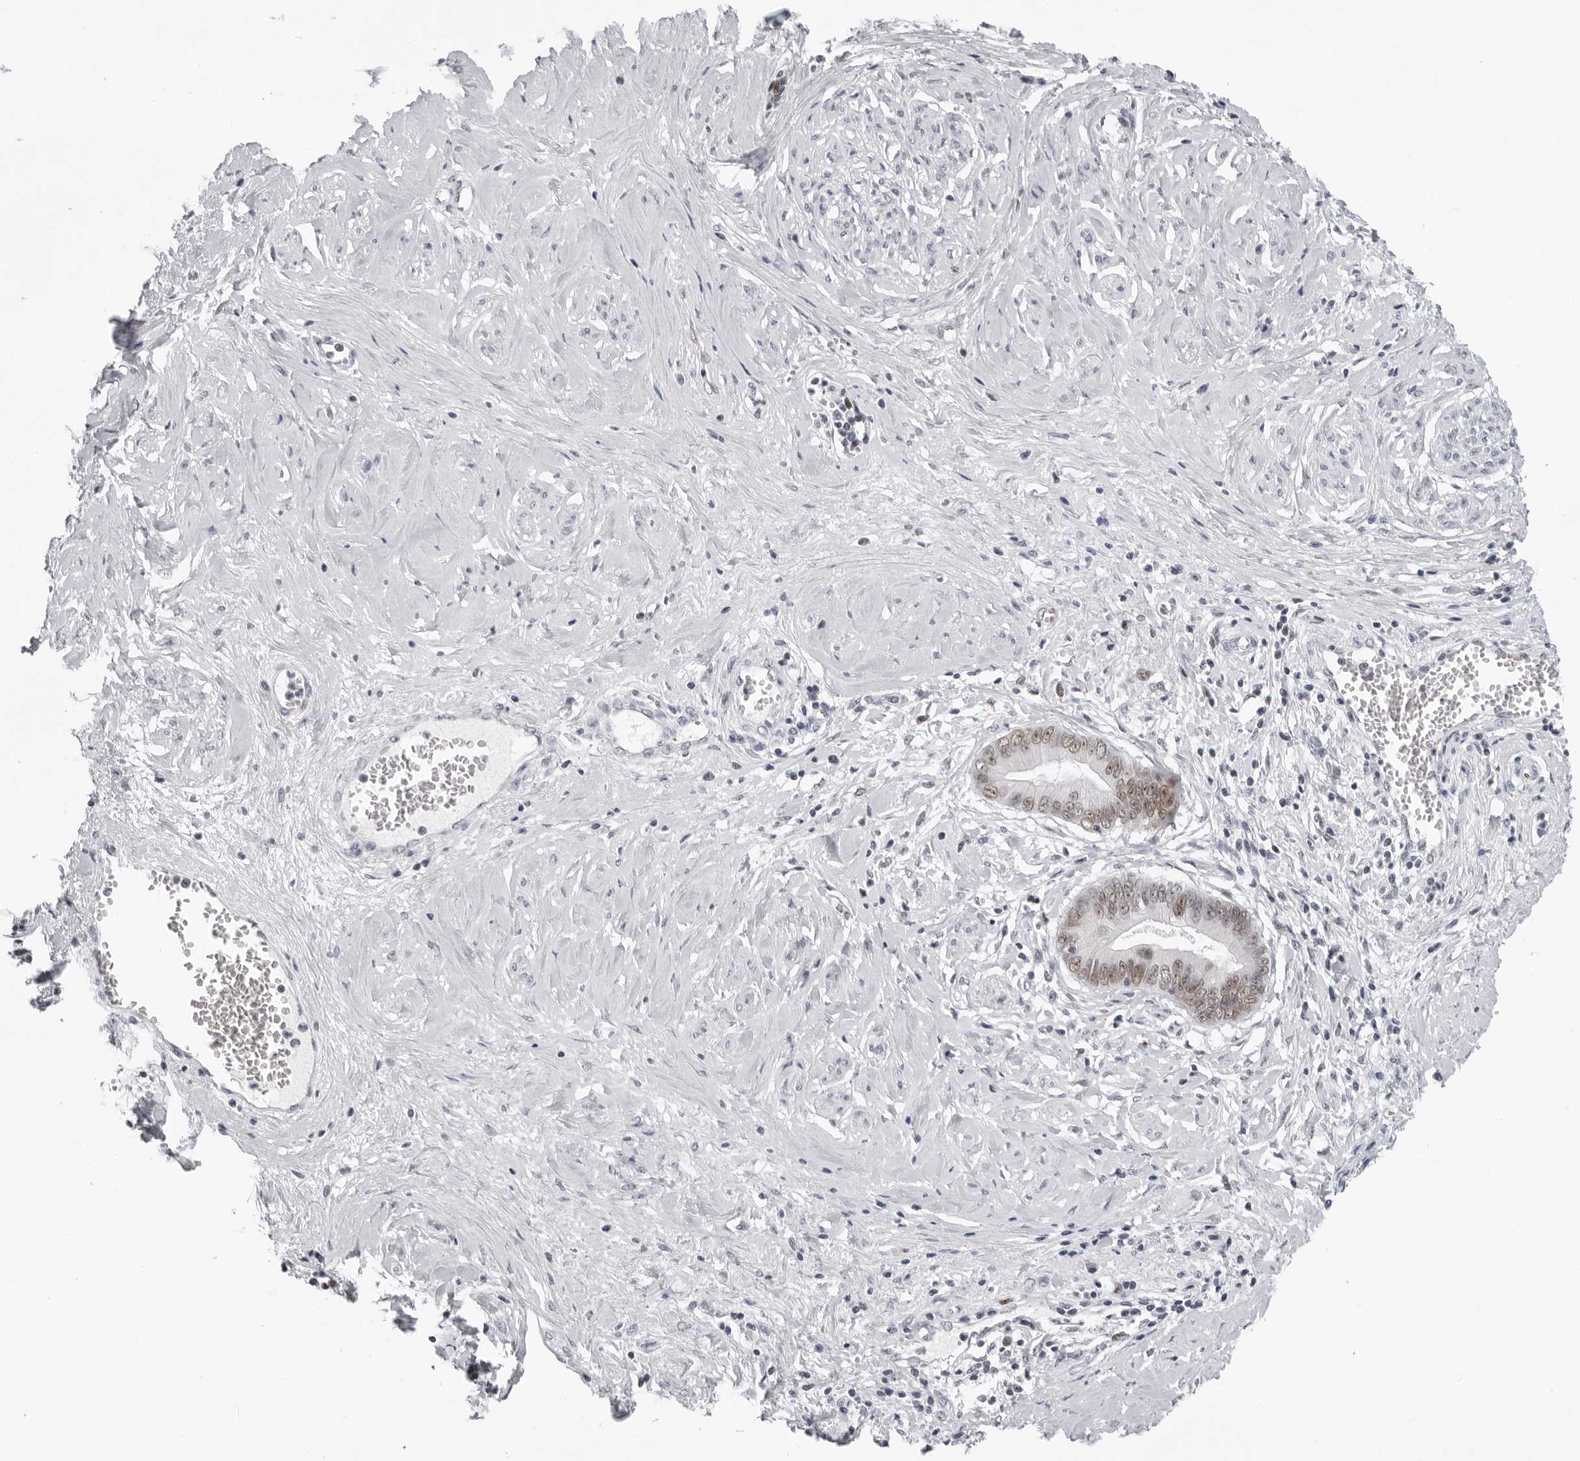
{"staining": {"intensity": "weak", "quantity": ">75%", "location": "nuclear"}, "tissue": "cervical cancer", "cell_type": "Tumor cells", "image_type": "cancer", "snomed": [{"axis": "morphology", "description": "Adenocarcinoma, NOS"}, {"axis": "topography", "description": "Cervix"}], "caption": "IHC staining of cervical cancer, which demonstrates low levels of weak nuclear expression in about >75% of tumor cells indicating weak nuclear protein staining. The staining was performed using DAB (3,3'-diaminobenzidine) (brown) for protein detection and nuclei were counterstained in hematoxylin (blue).", "gene": "USP1", "patient": {"sex": "female", "age": 44}}